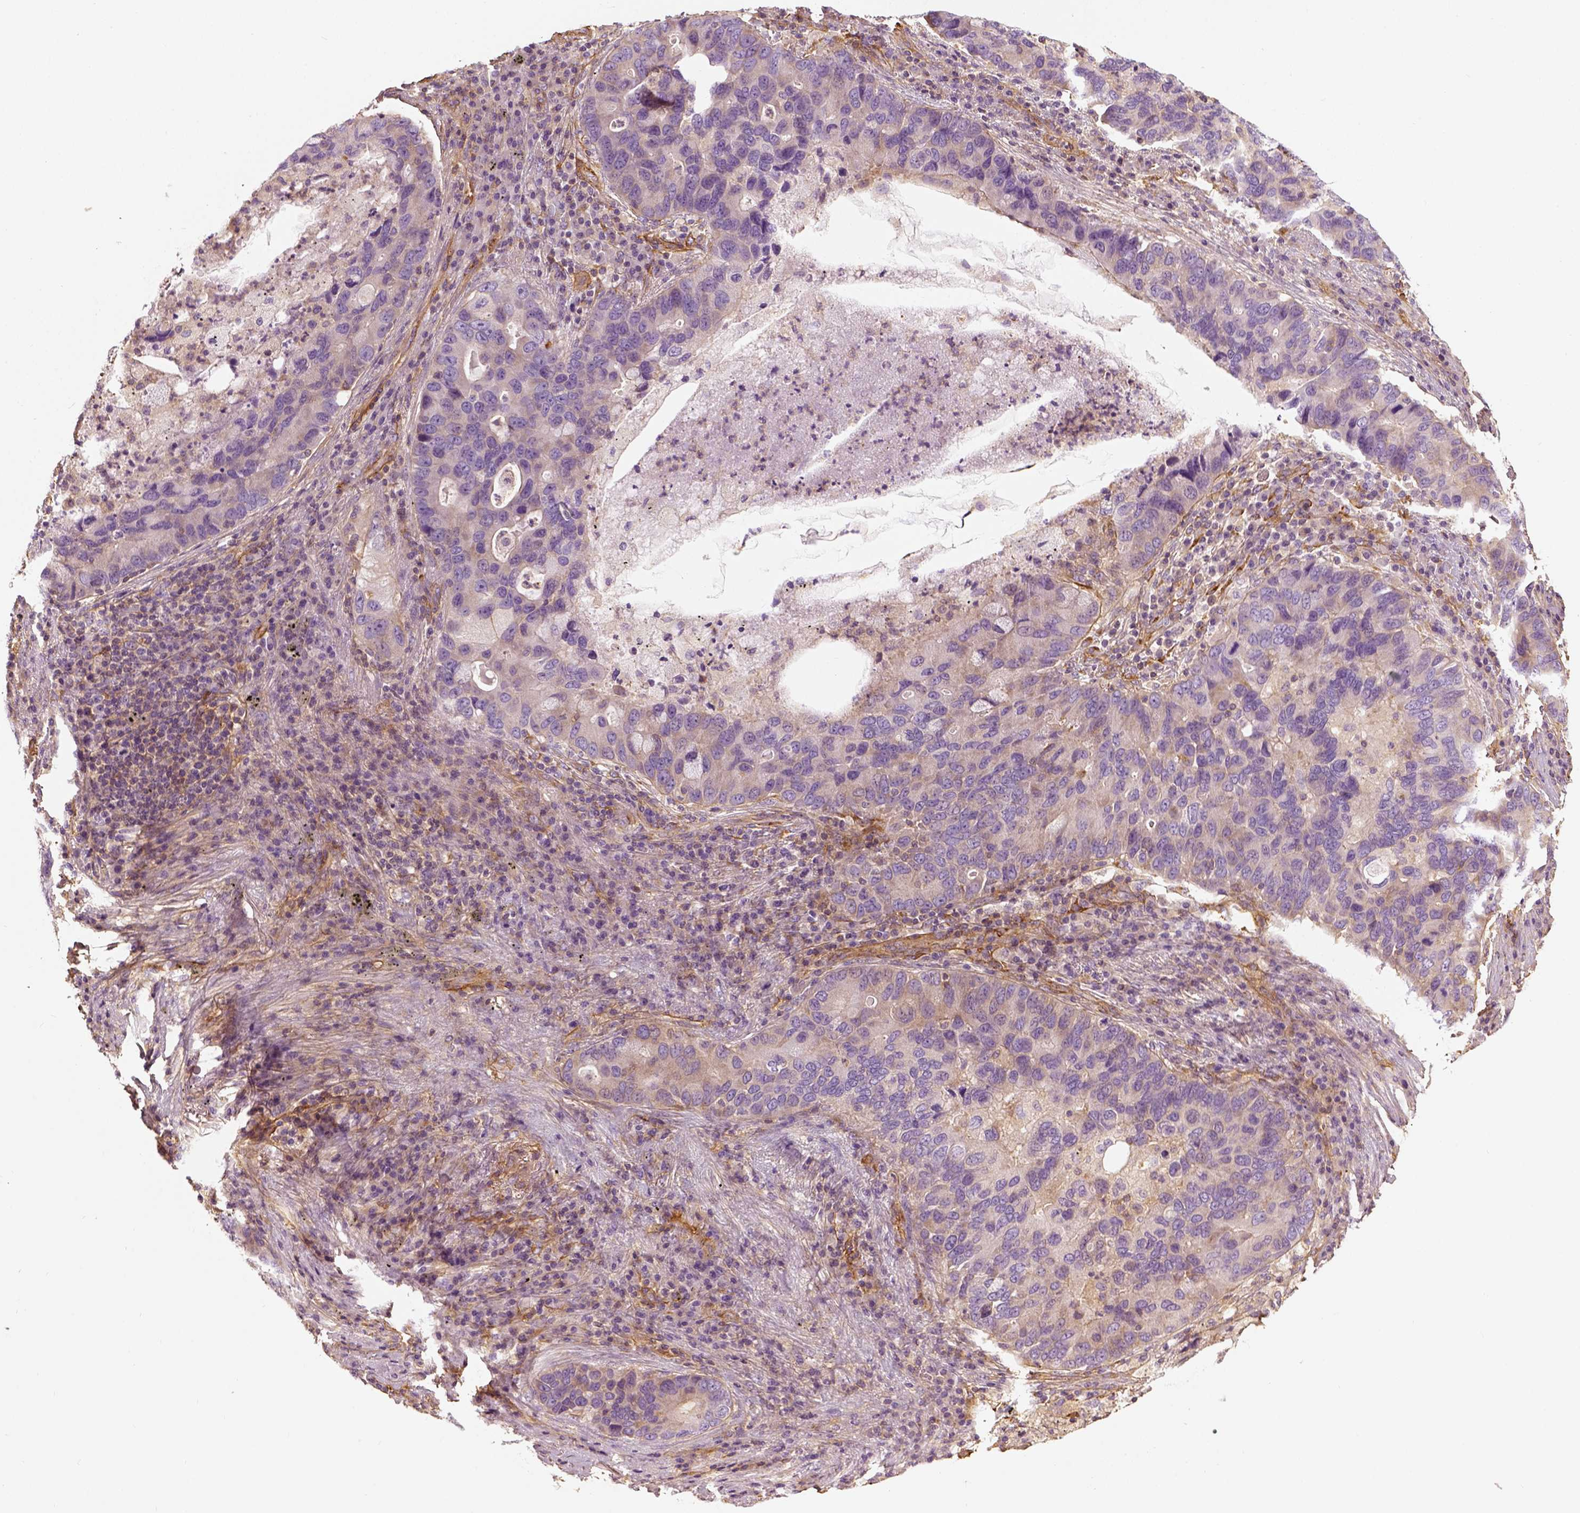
{"staining": {"intensity": "weak", "quantity": "25%-75%", "location": "cytoplasmic/membranous"}, "tissue": "lung cancer", "cell_type": "Tumor cells", "image_type": "cancer", "snomed": [{"axis": "morphology", "description": "Adenocarcinoma, NOS"}, {"axis": "morphology", "description": "Adenocarcinoma, metastatic, NOS"}, {"axis": "topography", "description": "Lymph node"}, {"axis": "topography", "description": "Lung"}], "caption": "The immunohistochemical stain labels weak cytoplasmic/membranous positivity in tumor cells of lung cancer tissue.", "gene": "COL6A2", "patient": {"sex": "female", "age": 54}}